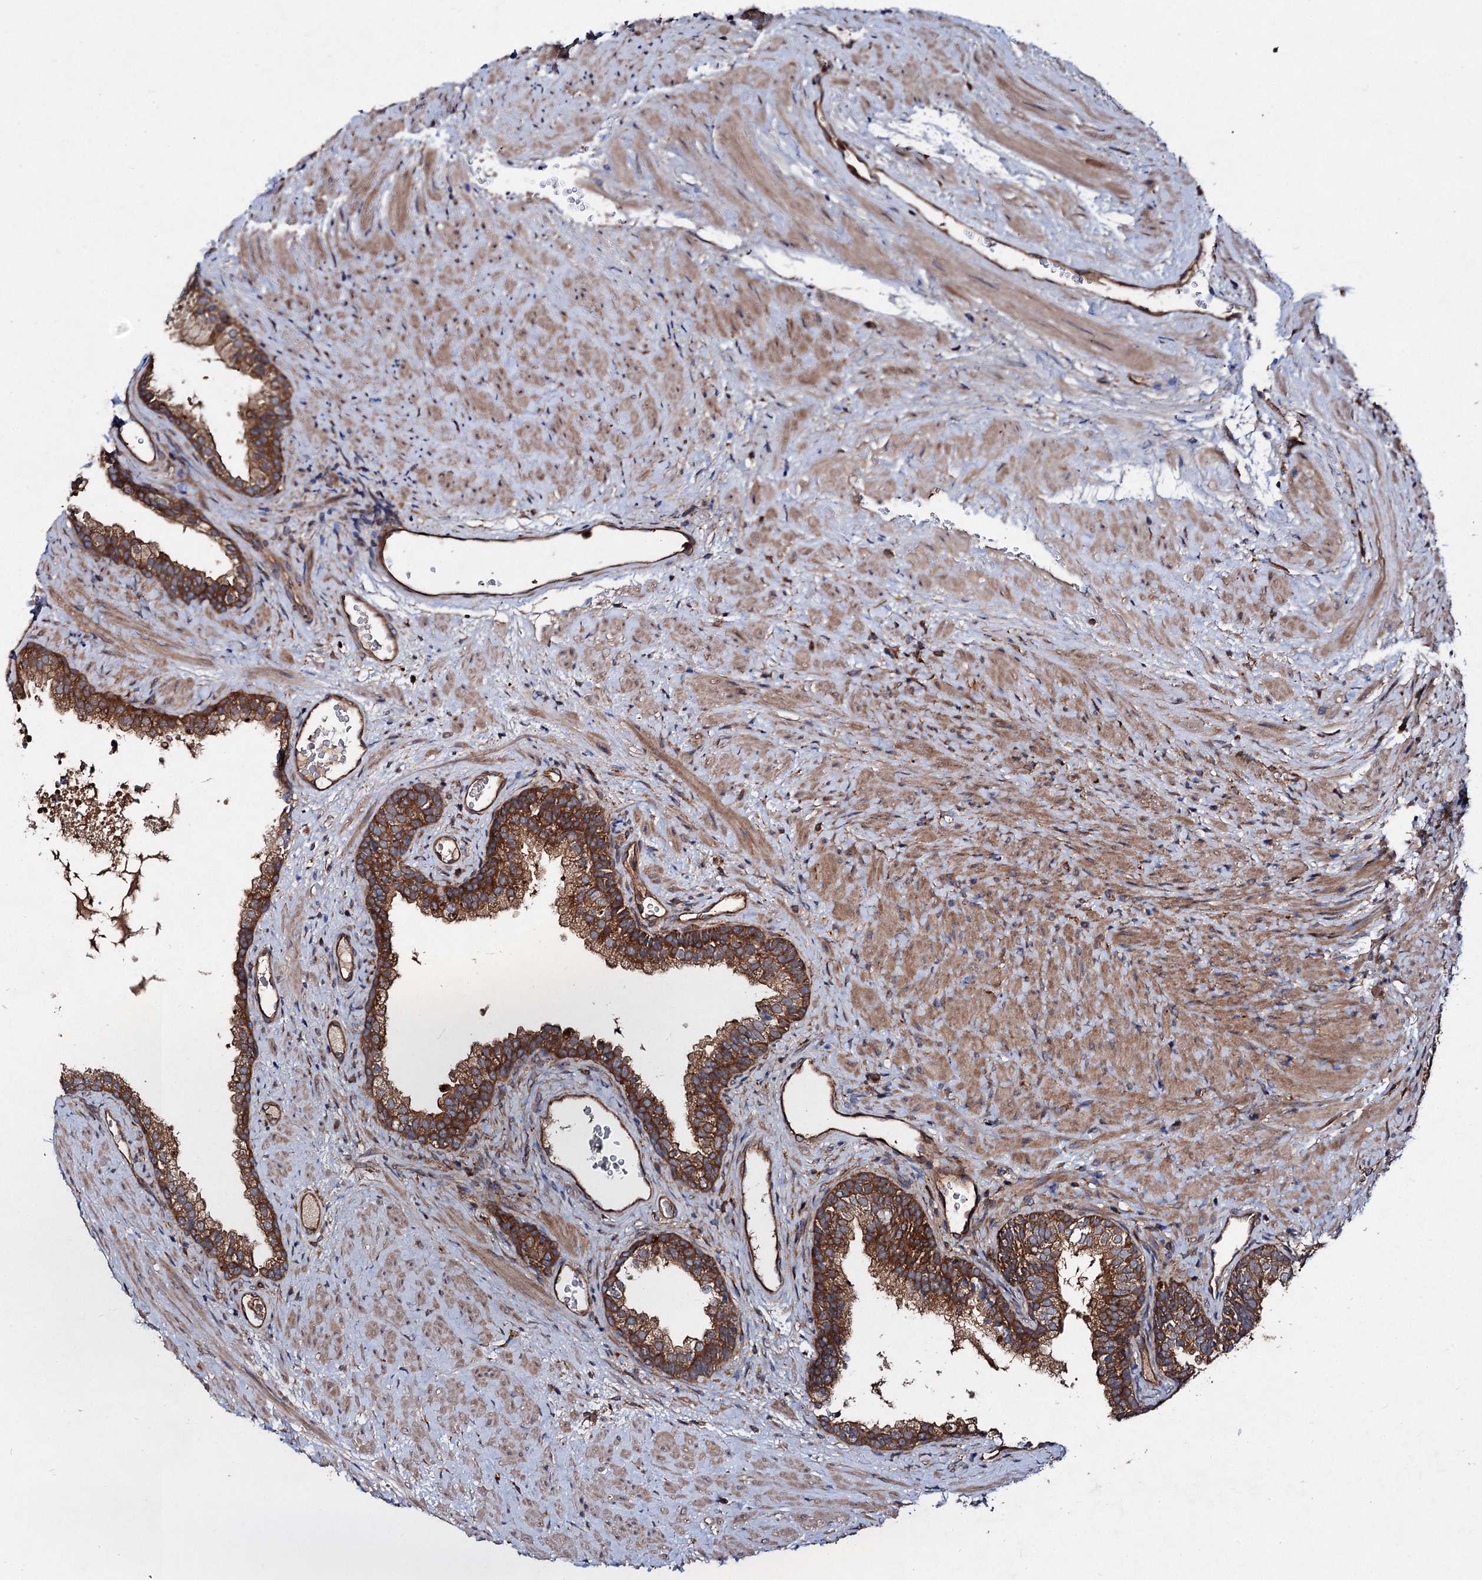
{"staining": {"intensity": "strong", "quantity": "25%-75%", "location": "cytoplasmic/membranous"}, "tissue": "prostate", "cell_type": "Glandular cells", "image_type": "normal", "snomed": [{"axis": "morphology", "description": "Normal tissue, NOS"}, {"axis": "topography", "description": "Prostate"}], "caption": "An IHC histopathology image of normal tissue is shown. Protein staining in brown labels strong cytoplasmic/membranous positivity in prostate within glandular cells. The protein of interest is shown in brown color, while the nuclei are stained blue.", "gene": "VPS29", "patient": {"sex": "male", "age": 76}}